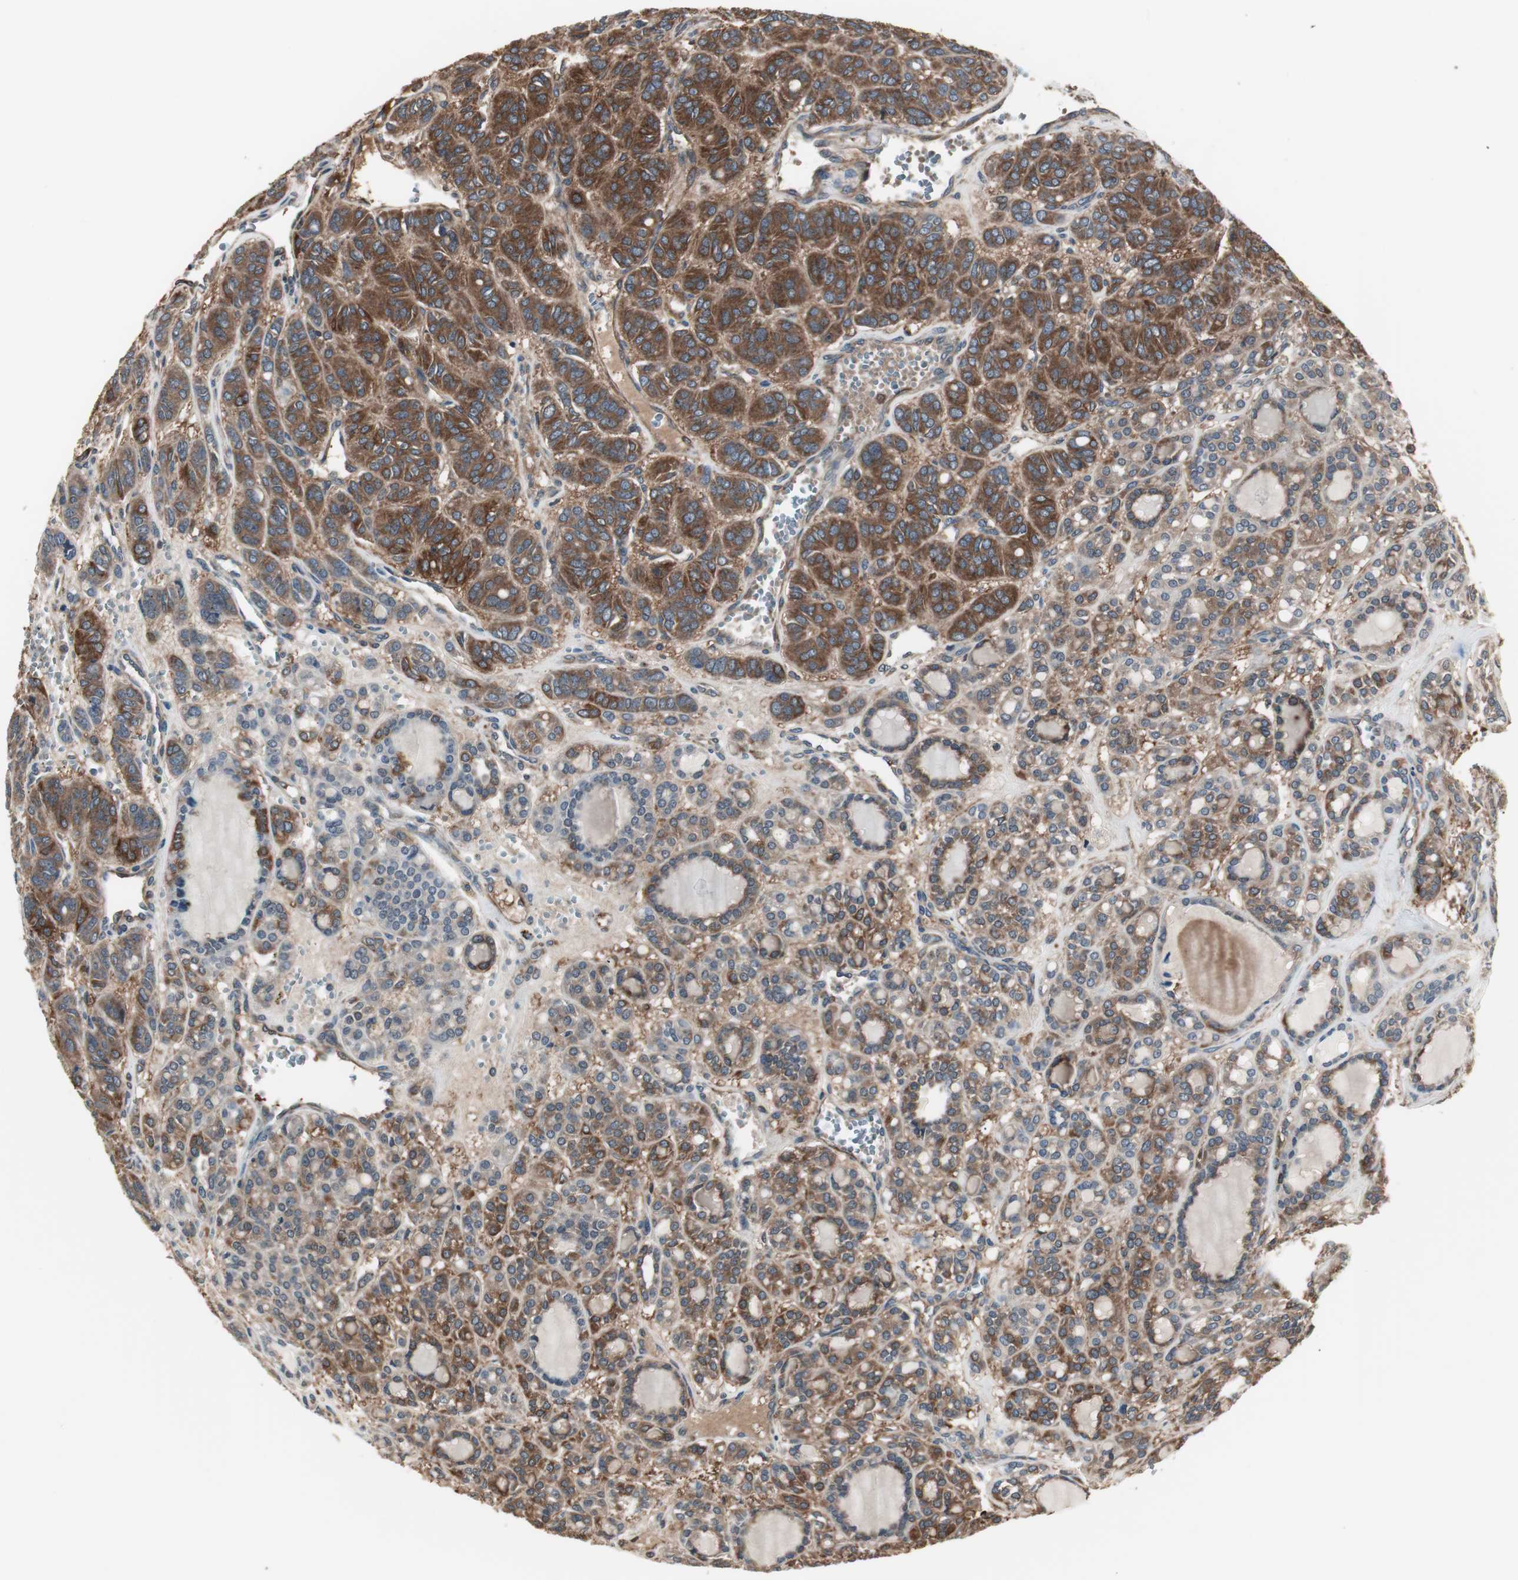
{"staining": {"intensity": "strong", "quantity": ">75%", "location": "cytoplasmic/membranous"}, "tissue": "thyroid cancer", "cell_type": "Tumor cells", "image_type": "cancer", "snomed": [{"axis": "morphology", "description": "Follicular adenoma carcinoma, NOS"}, {"axis": "topography", "description": "Thyroid gland"}], "caption": "Protein staining of thyroid cancer tissue shows strong cytoplasmic/membranous staining in approximately >75% of tumor cells.", "gene": "CAPNS1", "patient": {"sex": "female", "age": 71}}